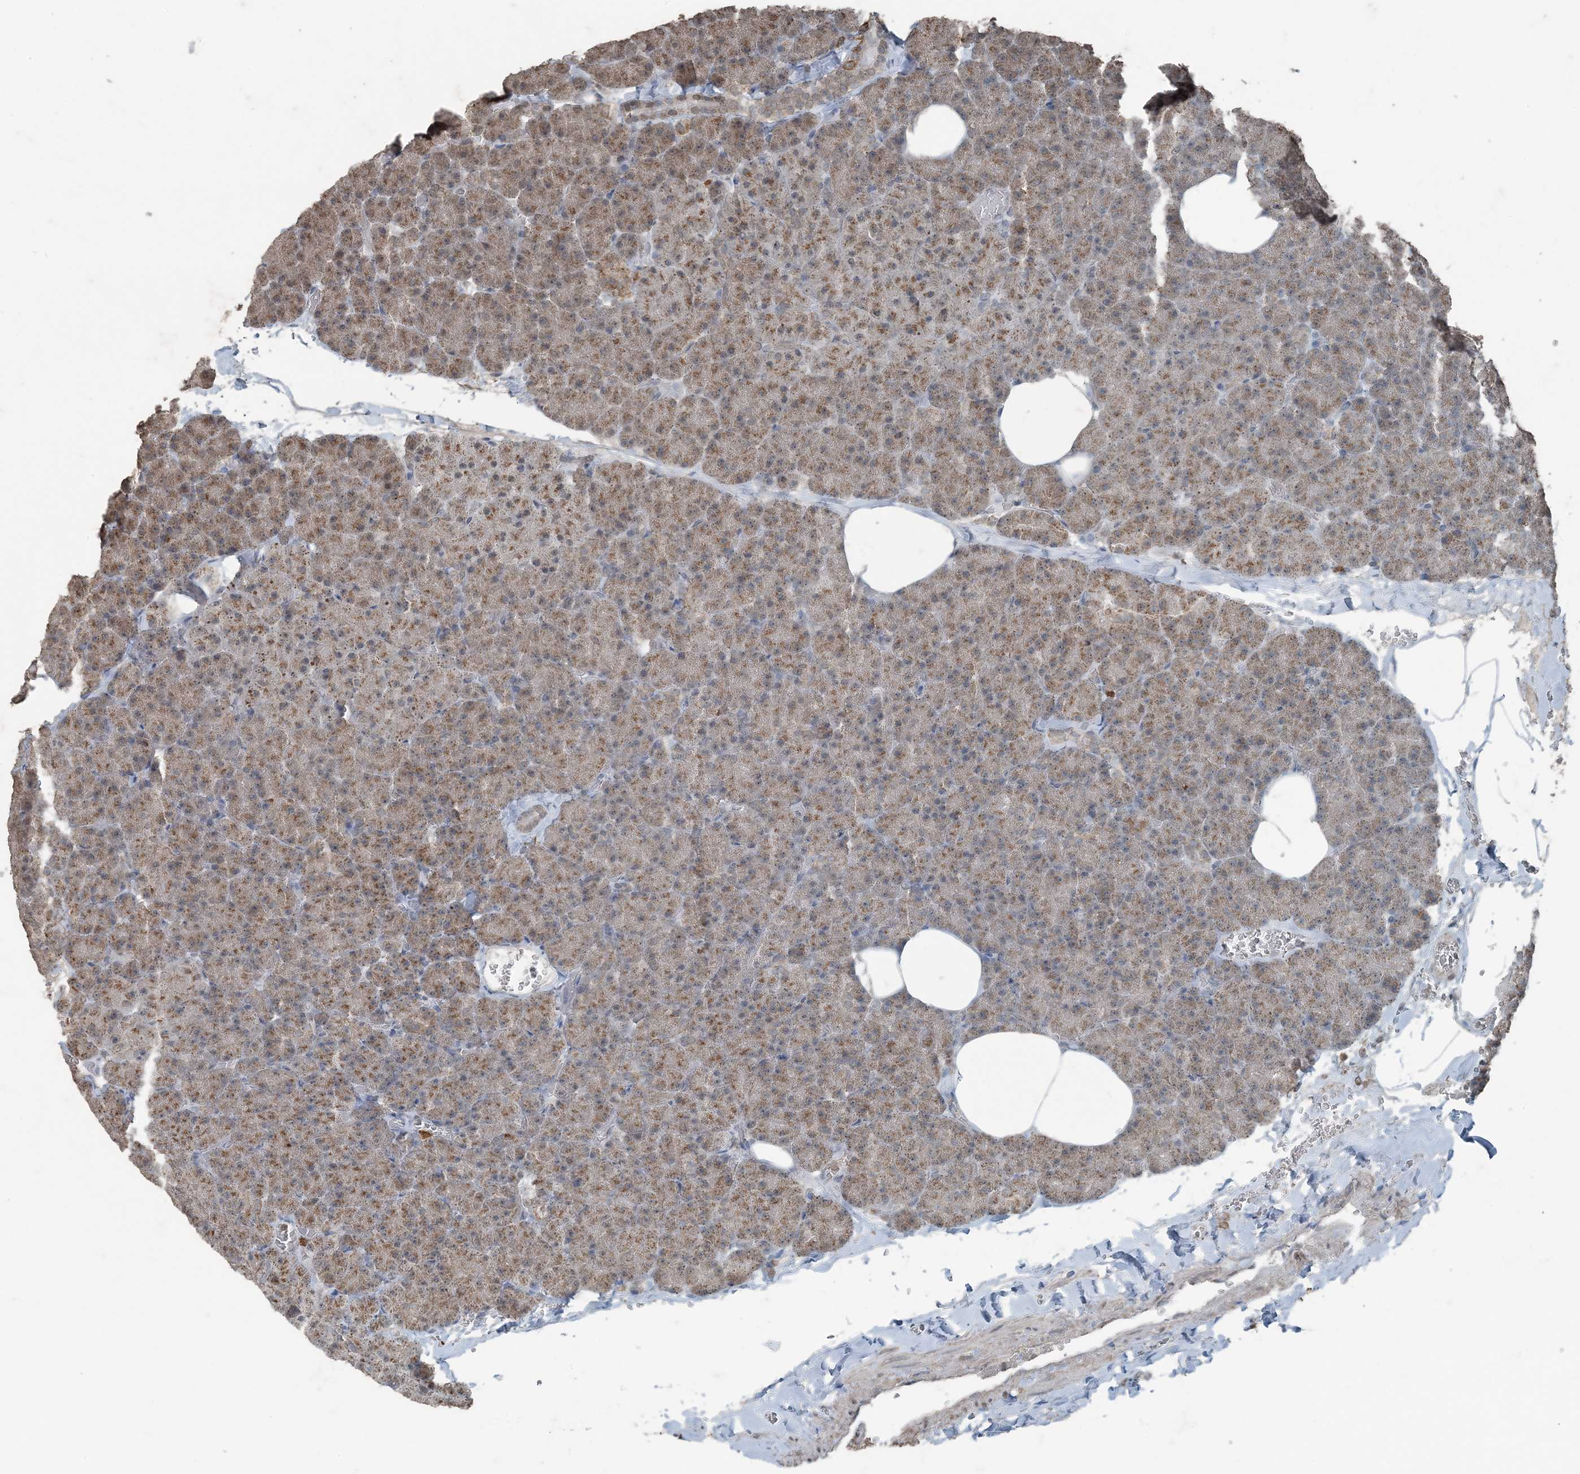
{"staining": {"intensity": "moderate", "quantity": ">75%", "location": "cytoplasmic/membranous"}, "tissue": "pancreas", "cell_type": "Exocrine glandular cells", "image_type": "normal", "snomed": [{"axis": "morphology", "description": "Normal tissue, NOS"}, {"axis": "morphology", "description": "Carcinoid, malignant, NOS"}, {"axis": "topography", "description": "Pancreas"}], "caption": "Protein expression analysis of benign pancreas exhibits moderate cytoplasmic/membranous staining in about >75% of exocrine glandular cells. The staining is performed using DAB brown chromogen to label protein expression. The nuclei are counter-stained blue using hematoxylin.", "gene": "GNL1", "patient": {"sex": "female", "age": 35}}